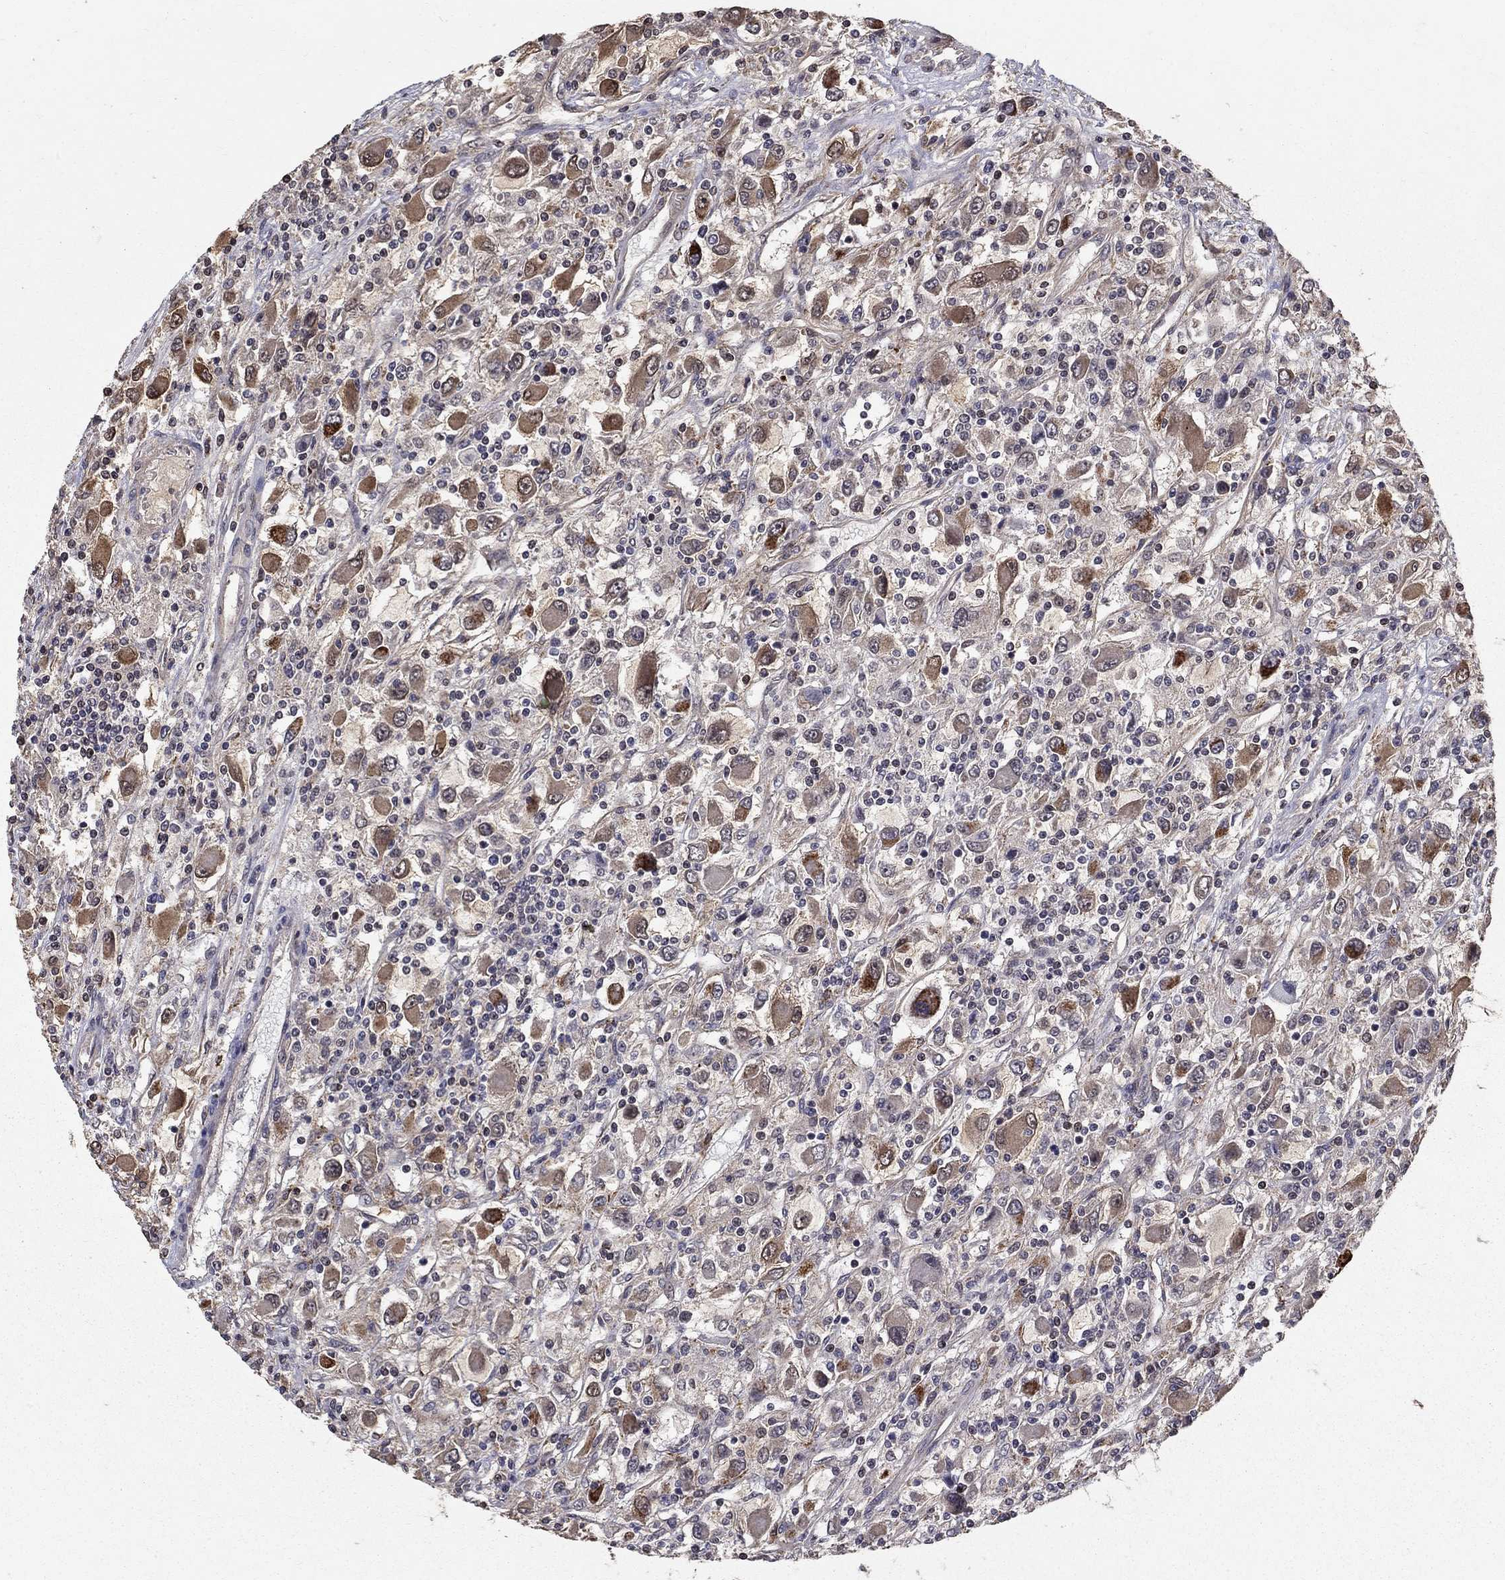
{"staining": {"intensity": "moderate", "quantity": "<25%", "location": "cytoplasmic/membranous"}, "tissue": "renal cancer", "cell_type": "Tumor cells", "image_type": "cancer", "snomed": [{"axis": "morphology", "description": "Adenocarcinoma, NOS"}, {"axis": "topography", "description": "Kidney"}], "caption": "Protein staining demonstrates moderate cytoplasmic/membranous expression in approximately <25% of tumor cells in renal cancer.", "gene": "ACOT13", "patient": {"sex": "female", "age": 67}}